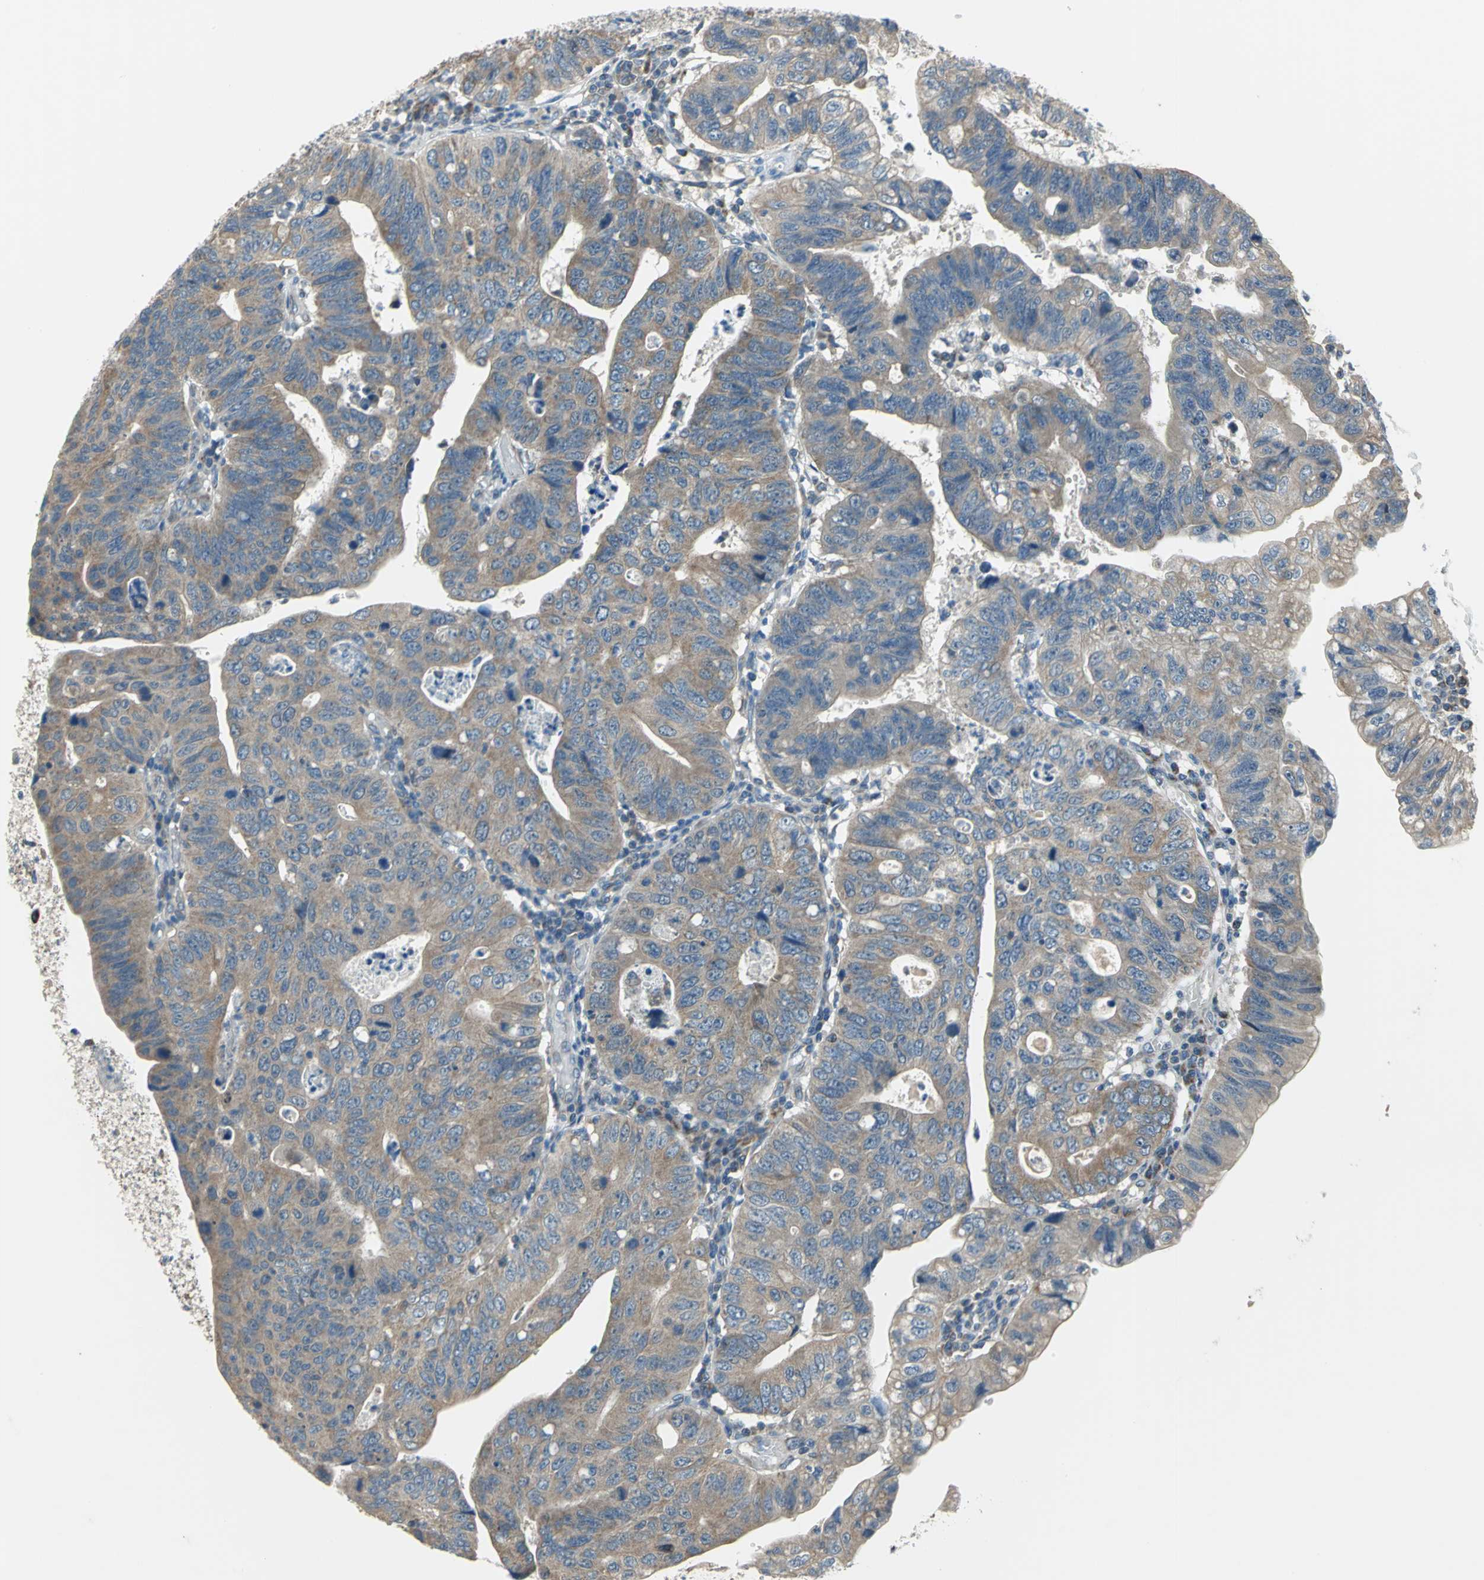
{"staining": {"intensity": "moderate", "quantity": ">75%", "location": "cytoplasmic/membranous"}, "tissue": "stomach cancer", "cell_type": "Tumor cells", "image_type": "cancer", "snomed": [{"axis": "morphology", "description": "Adenocarcinoma, NOS"}, {"axis": "topography", "description": "Stomach"}], "caption": "About >75% of tumor cells in human stomach cancer demonstrate moderate cytoplasmic/membranous protein staining as visualized by brown immunohistochemical staining.", "gene": "TRAK1", "patient": {"sex": "male", "age": 59}}